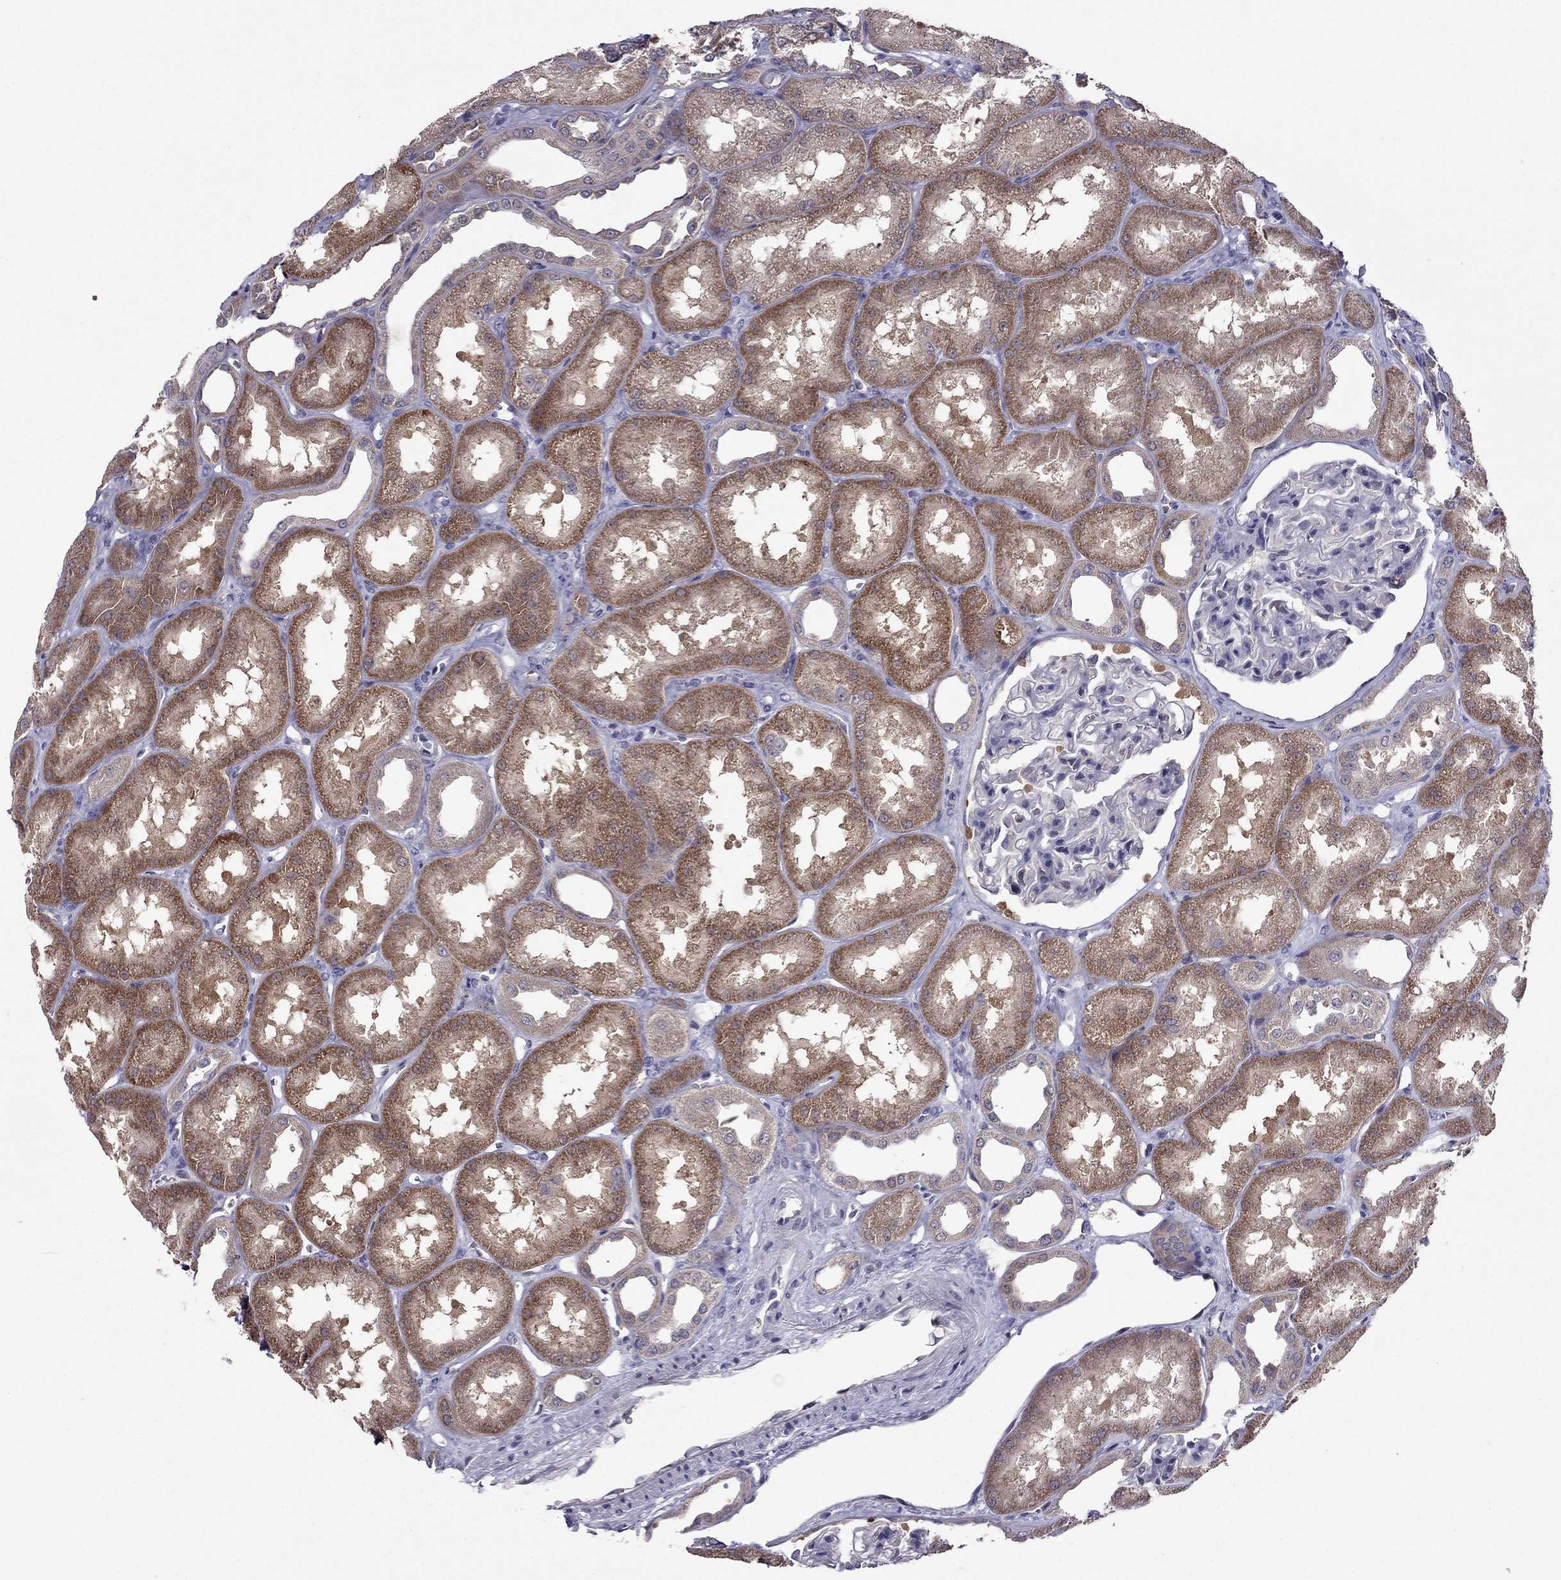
{"staining": {"intensity": "negative", "quantity": "none", "location": "none"}, "tissue": "kidney", "cell_type": "Cells in glomeruli", "image_type": "normal", "snomed": [{"axis": "morphology", "description": "Normal tissue, NOS"}, {"axis": "topography", "description": "Kidney"}], "caption": "Immunohistochemistry of normal kidney shows no expression in cells in glomeruli. (DAB (3,3'-diaminobenzidine) immunohistochemistry (IHC), high magnification).", "gene": "CDK5", "patient": {"sex": "male", "age": 61}}